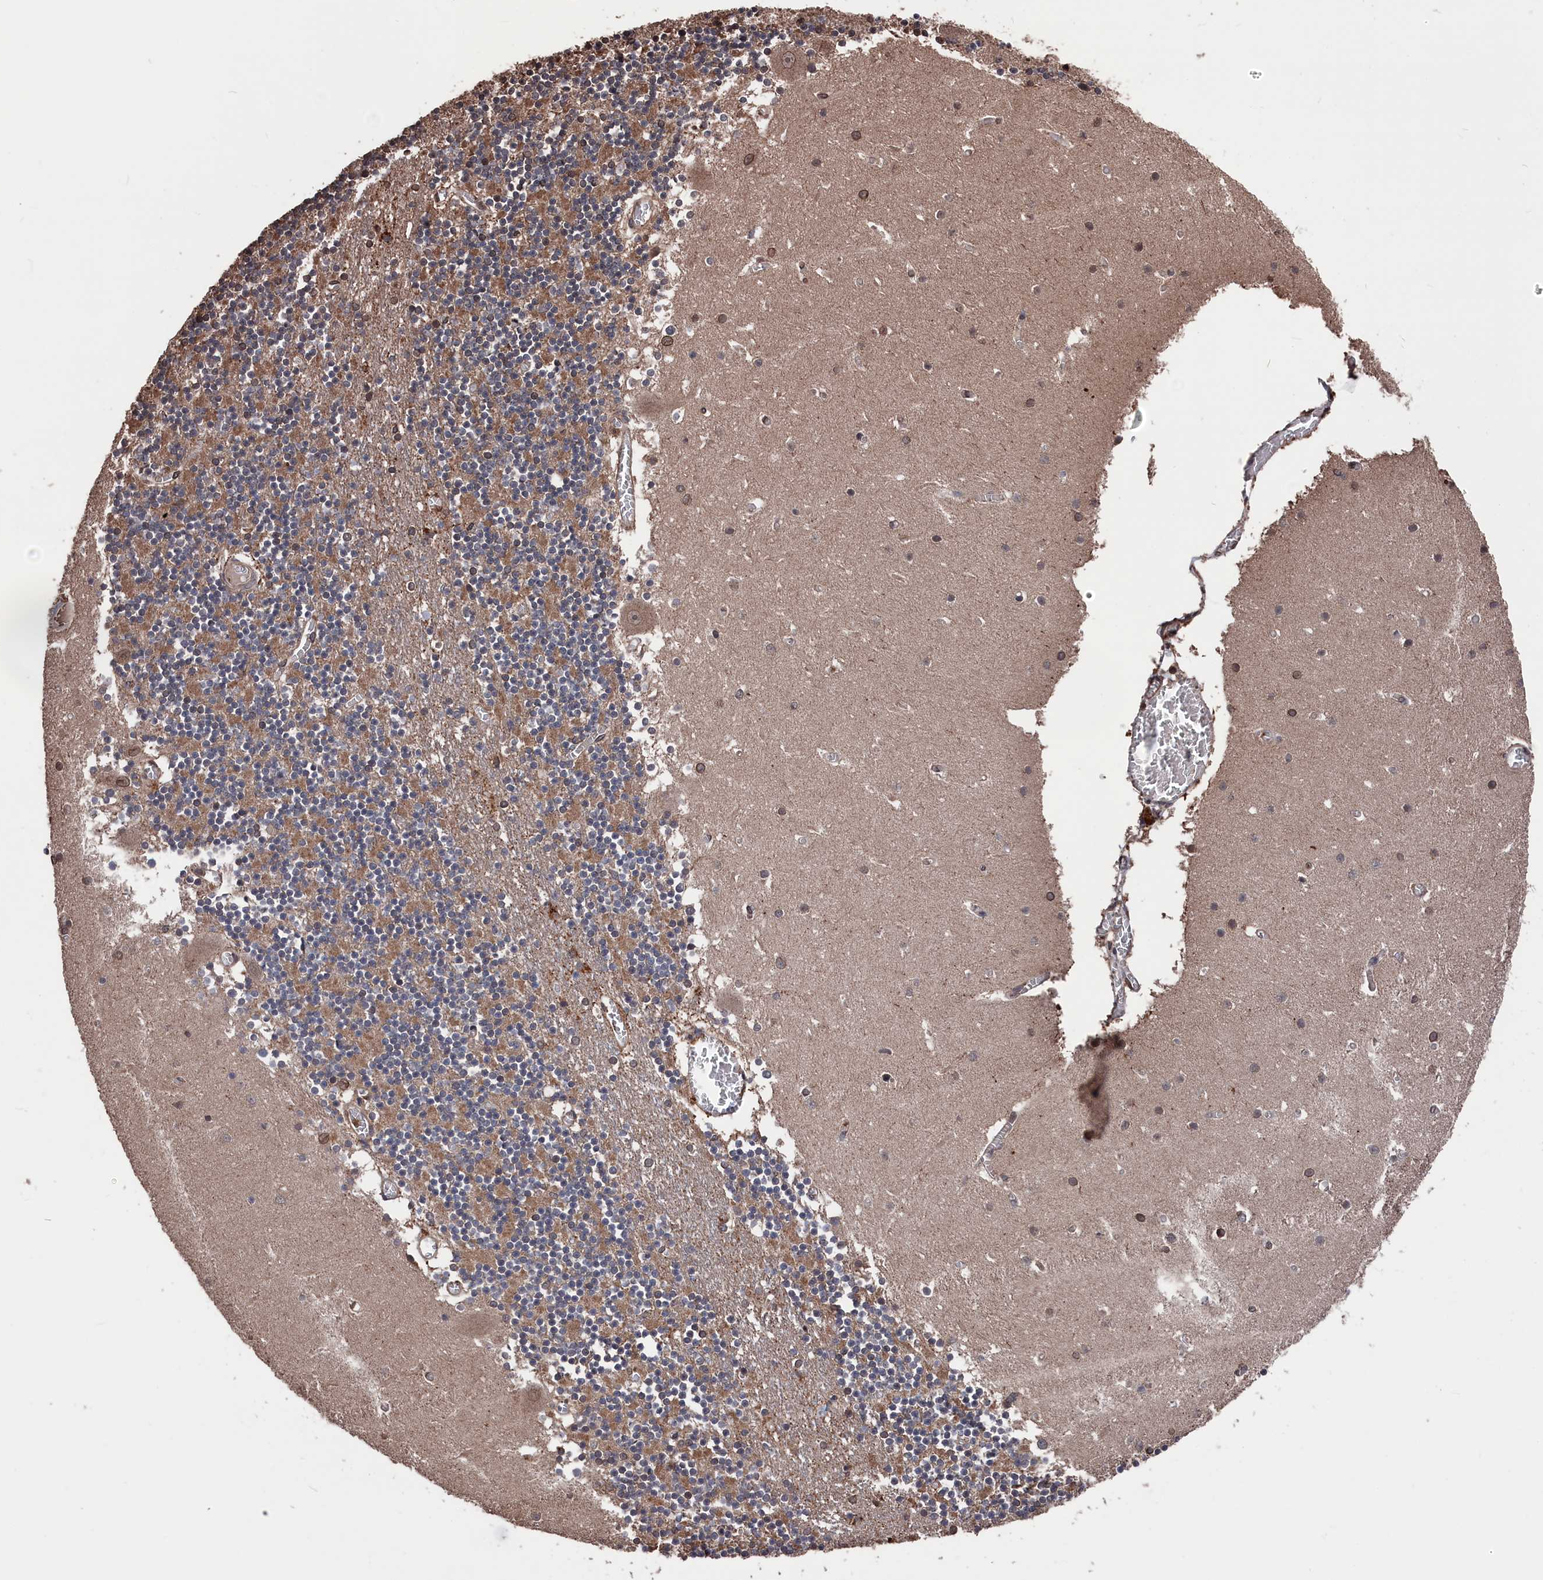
{"staining": {"intensity": "weak", "quantity": "25%-75%", "location": "cytoplasmic/membranous"}, "tissue": "cerebellum", "cell_type": "Cells in granular layer", "image_type": "normal", "snomed": [{"axis": "morphology", "description": "Normal tissue, NOS"}, {"axis": "topography", "description": "Cerebellum"}], "caption": "High-power microscopy captured an immunohistochemistry photomicrograph of benign cerebellum, revealing weak cytoplasmic/membranous expression in about 25%-75% of cells in granular layer. (DAB = brown stain, brightfield microscopy at high magnification).", "gene": "PDE12", "patient": {"sex": "female", "age": 28}}